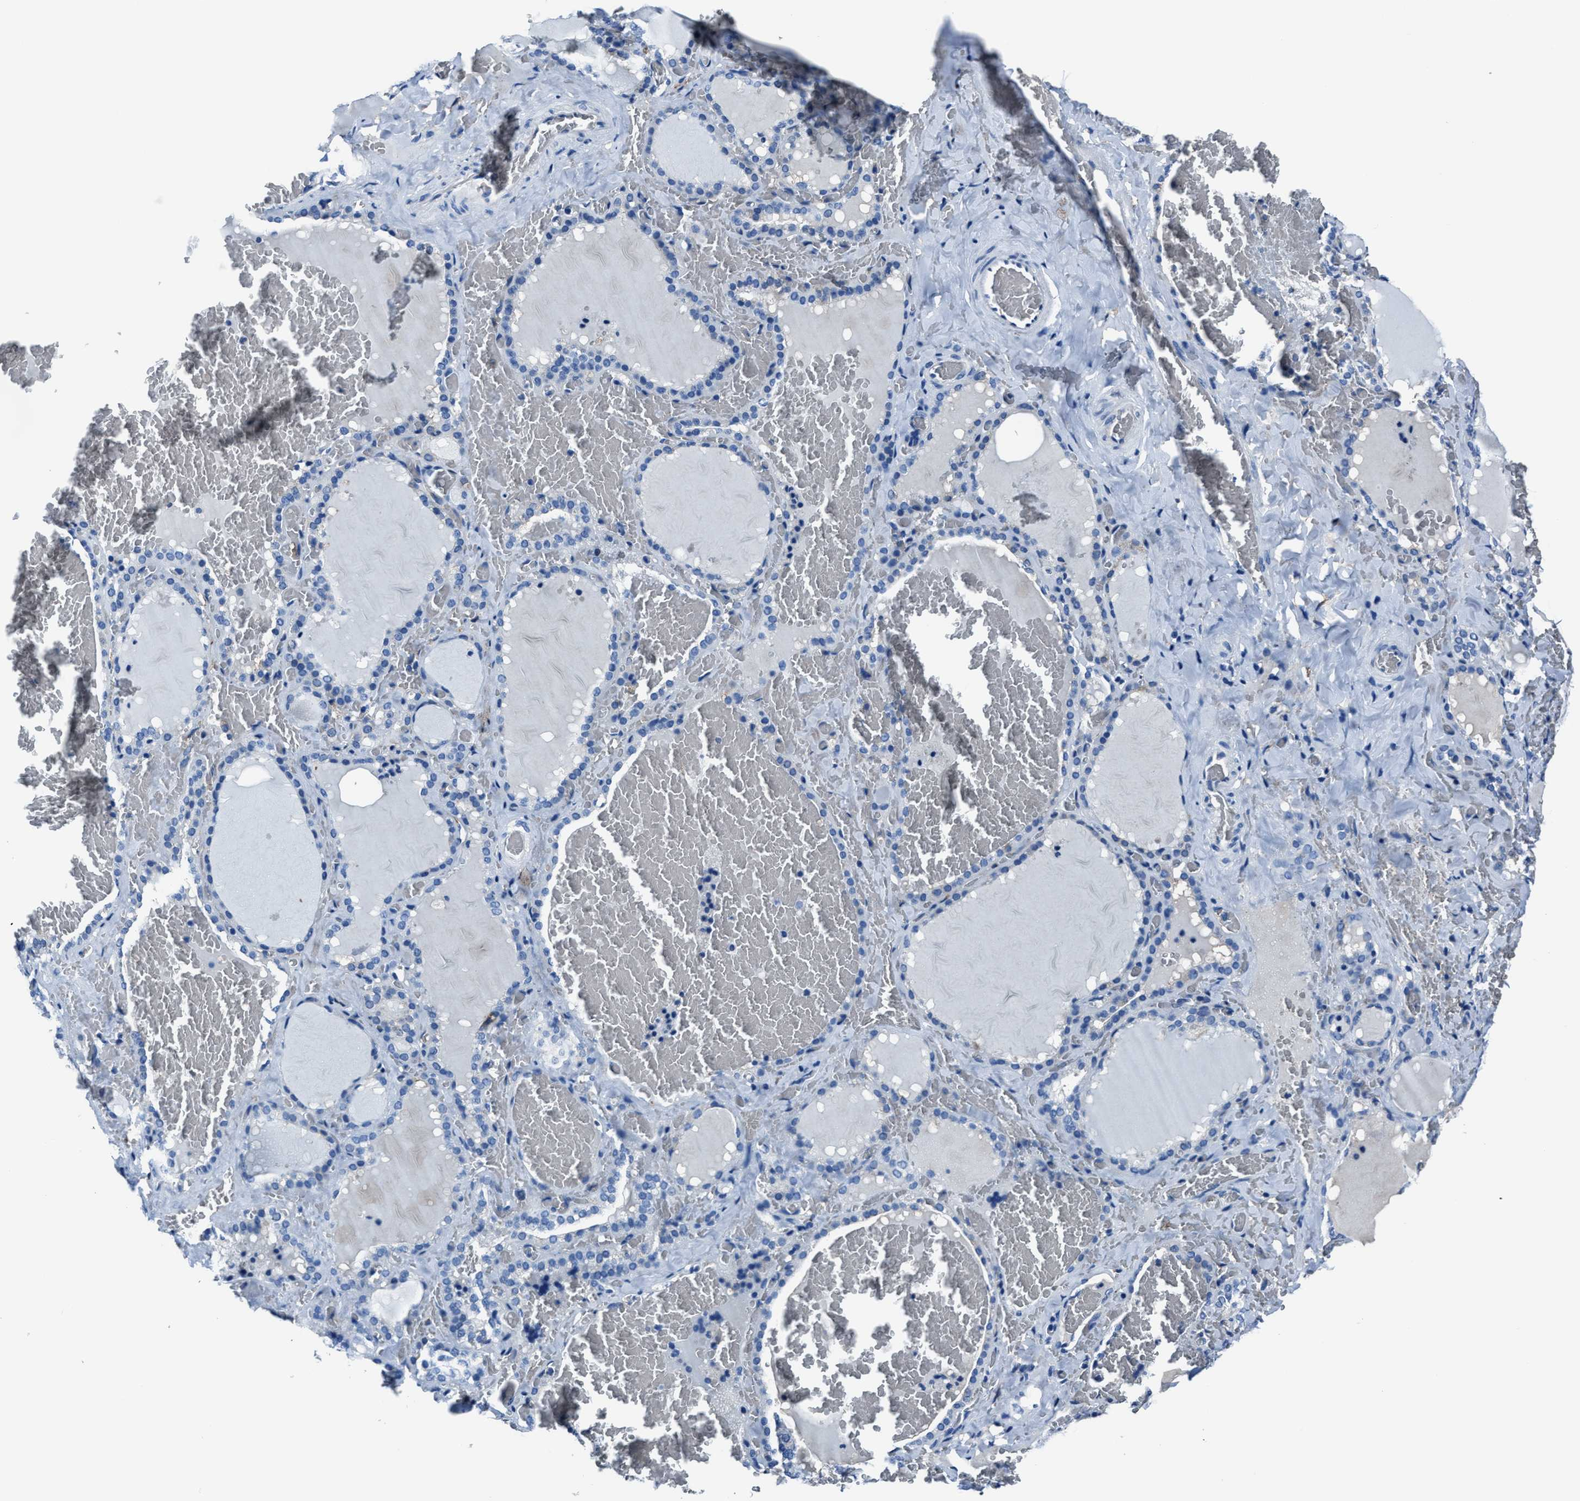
{"staining": {"intensity": "negative", "quantity": "none", "location": "none"}, "tissue": "thyroid gland", "cell_type": "Glandular cells", "image_type": "normal", "snomed": [{"axis": "morphology", "description": "Normal tissue, NOS"}, {"axis": "topography", "description": "Thyroid gland"}], "caption": "This is a micrograph of IHC staining of benign thyroid gland, which shows no positivity in glandular cells.", "gene": "FTL", "patient": {"sex": "female", "age": 22}}